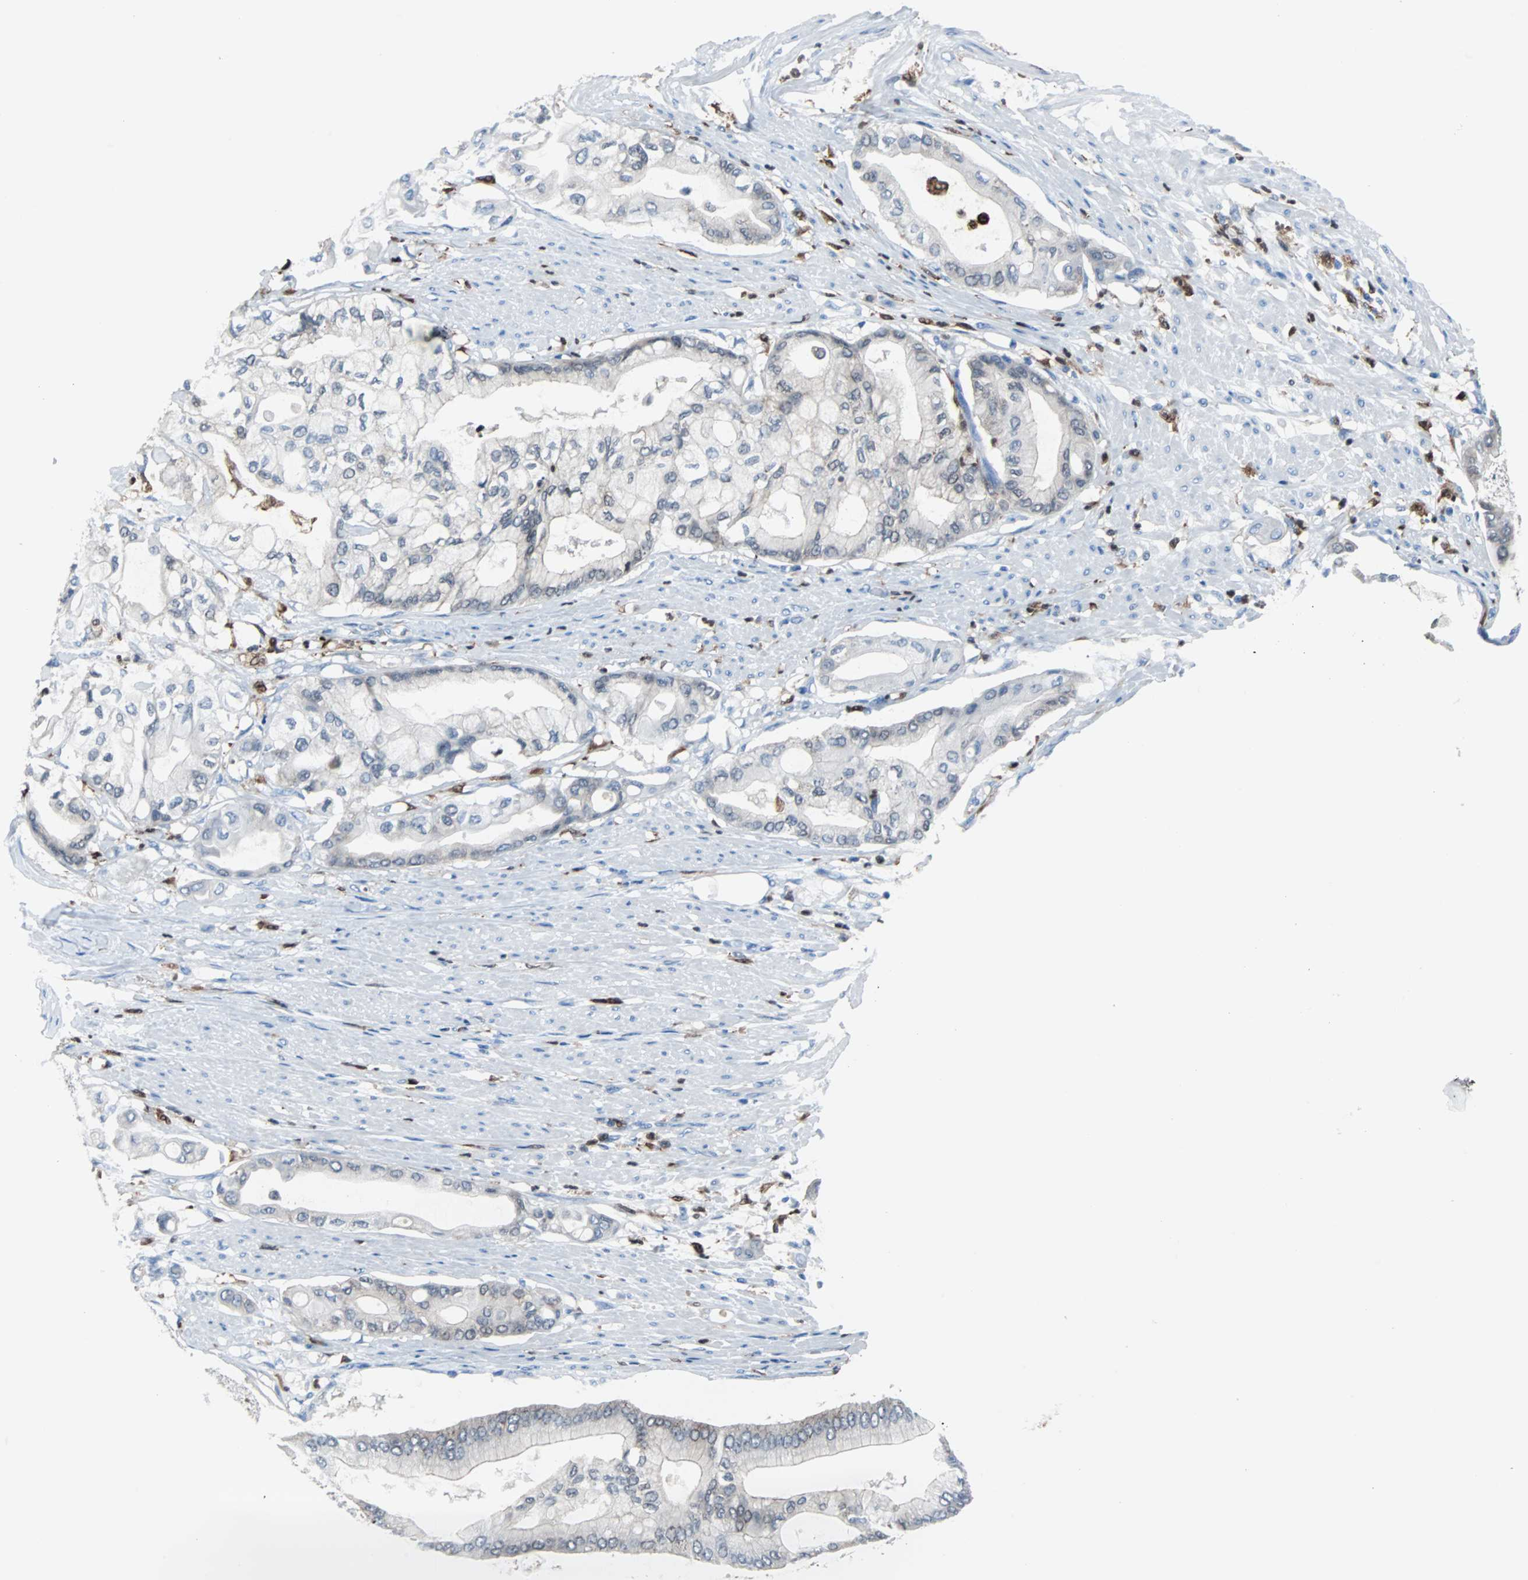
{"staining": {"intensity": "negative", "quantity": "none", "location": "none"}, "tissue": "pancreatic cancer", "cell_type": "Tumor cells", "image_type": "cancer", "snomed": [{"axis": "morphology", "description": "Adenocarcinoma, NOS"}, {"axis": "morphology", "description": "Adenocarcinoma, metastatic, NOS"}, {"axis": "topography", "description": "Lymph node"}, {"axis": "topography", "description": "Pancreas"}, {"axis": "topography", "description": "Duodenum"}], "caption": "The immunohistochemistry micrograph has no significant staining in tumor cells of pancreatic cancer (metastatic adenocarcinoma) tissue. Nuclei are stained in blue.", "gene": "SYK", "patient": {"sex": "female", "age": 64}}